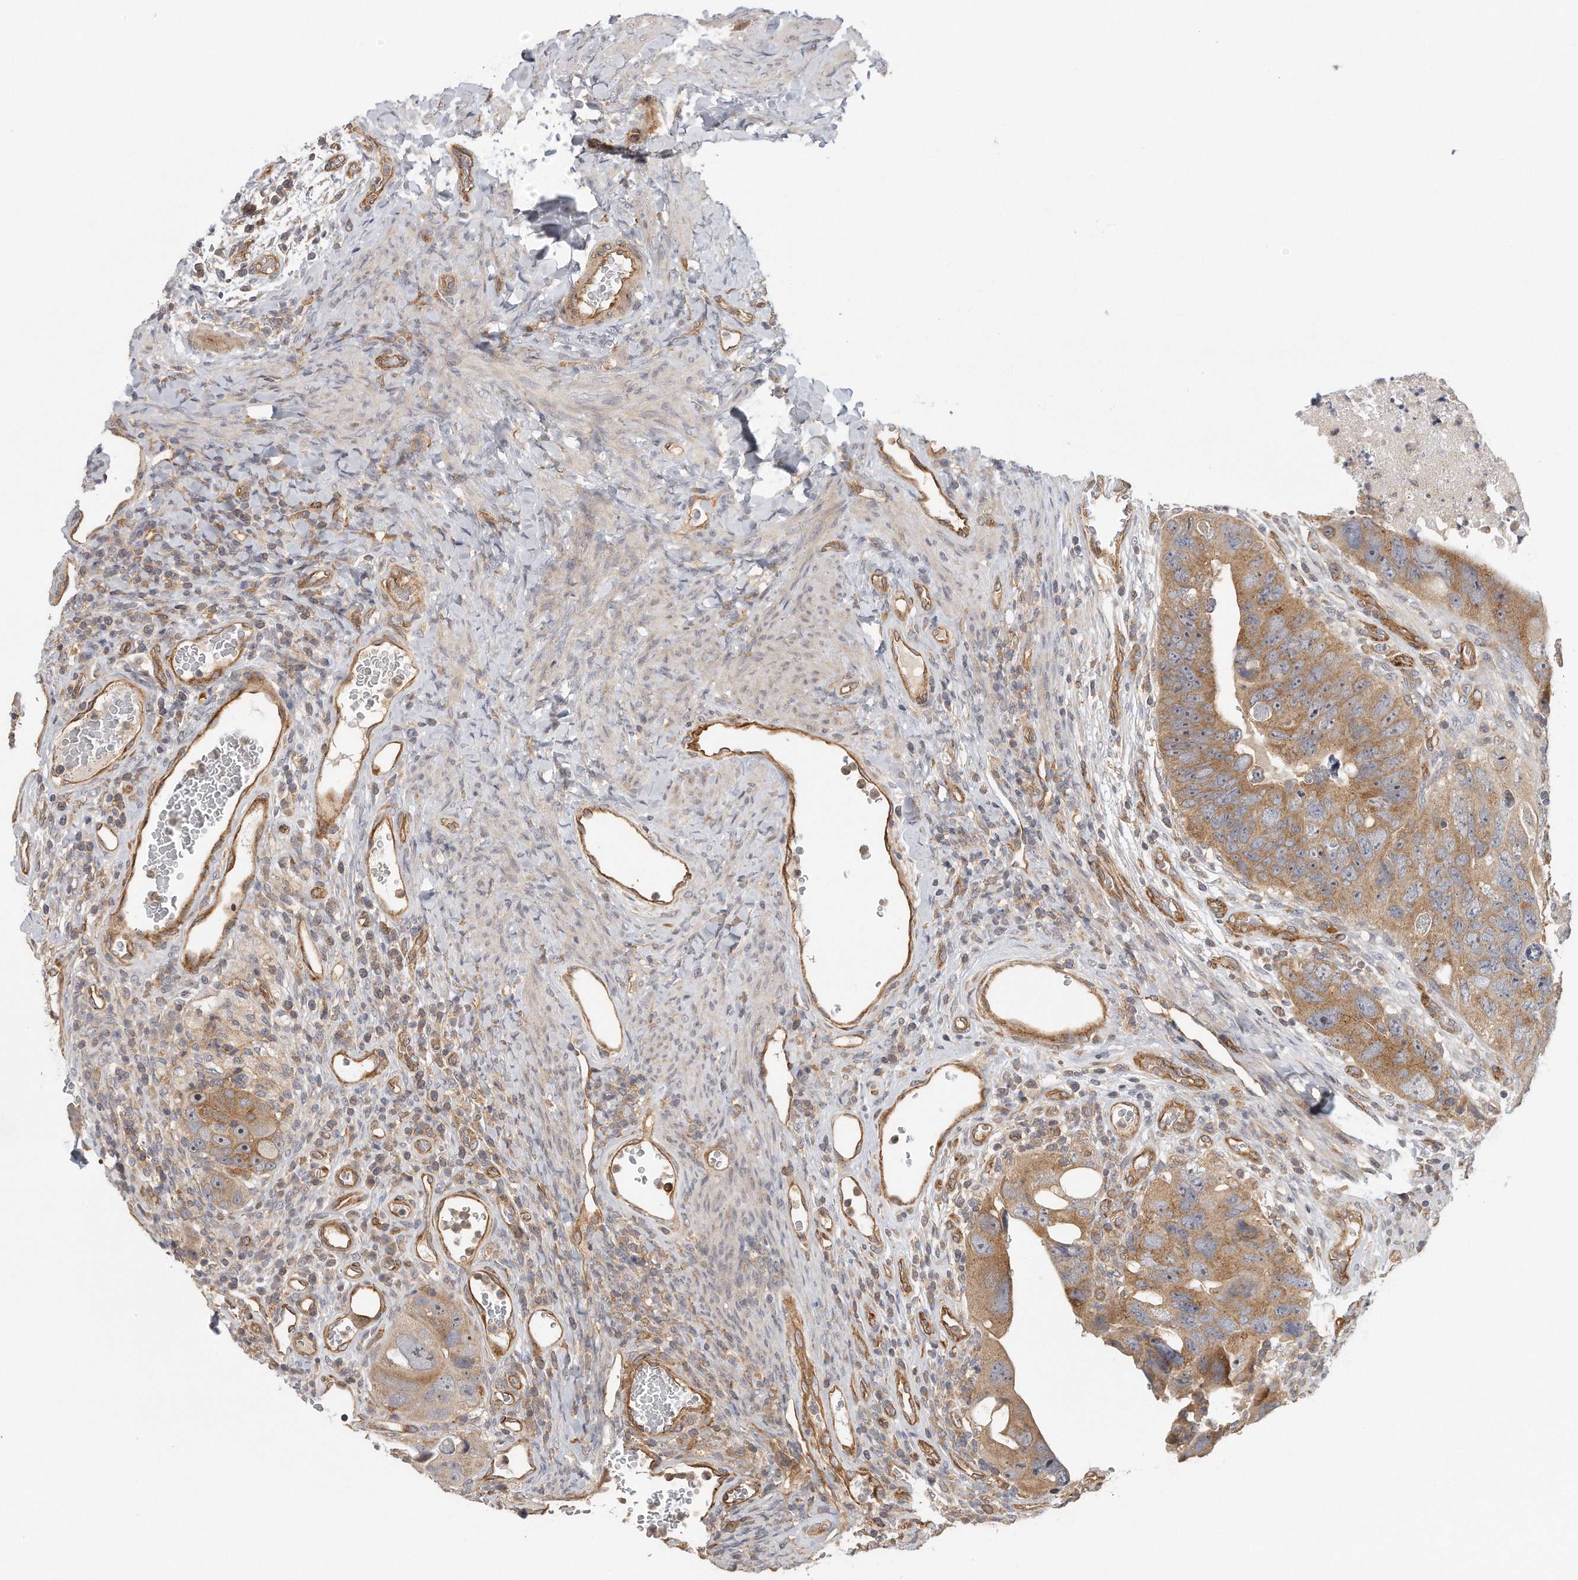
{"staining": {"intensity": "moderate", "quantity": "25%-75%", "location": "cytoplasmic/membranous"}, "tissue": "colorectal cancer", "cell_type": "Tumor cells", "image_type": "cancer", "snomed": [{"axis": "morphology", "description": "Adenocarcinoma, NOS"}, {"axis": "topography", "description": "Rectum"}], "caption": "An IHC histopathology image of tumor tissue is shown. Protein staining in brown labels moderate cytoplasmic/membranous positivity in adenocarcinoma (colorectal) within tumor cells. The protein is shown in brown color, while the nuclei are stained blue.", "gene": "MTERF4", "patient": {"sex": "male", "age": 59}}